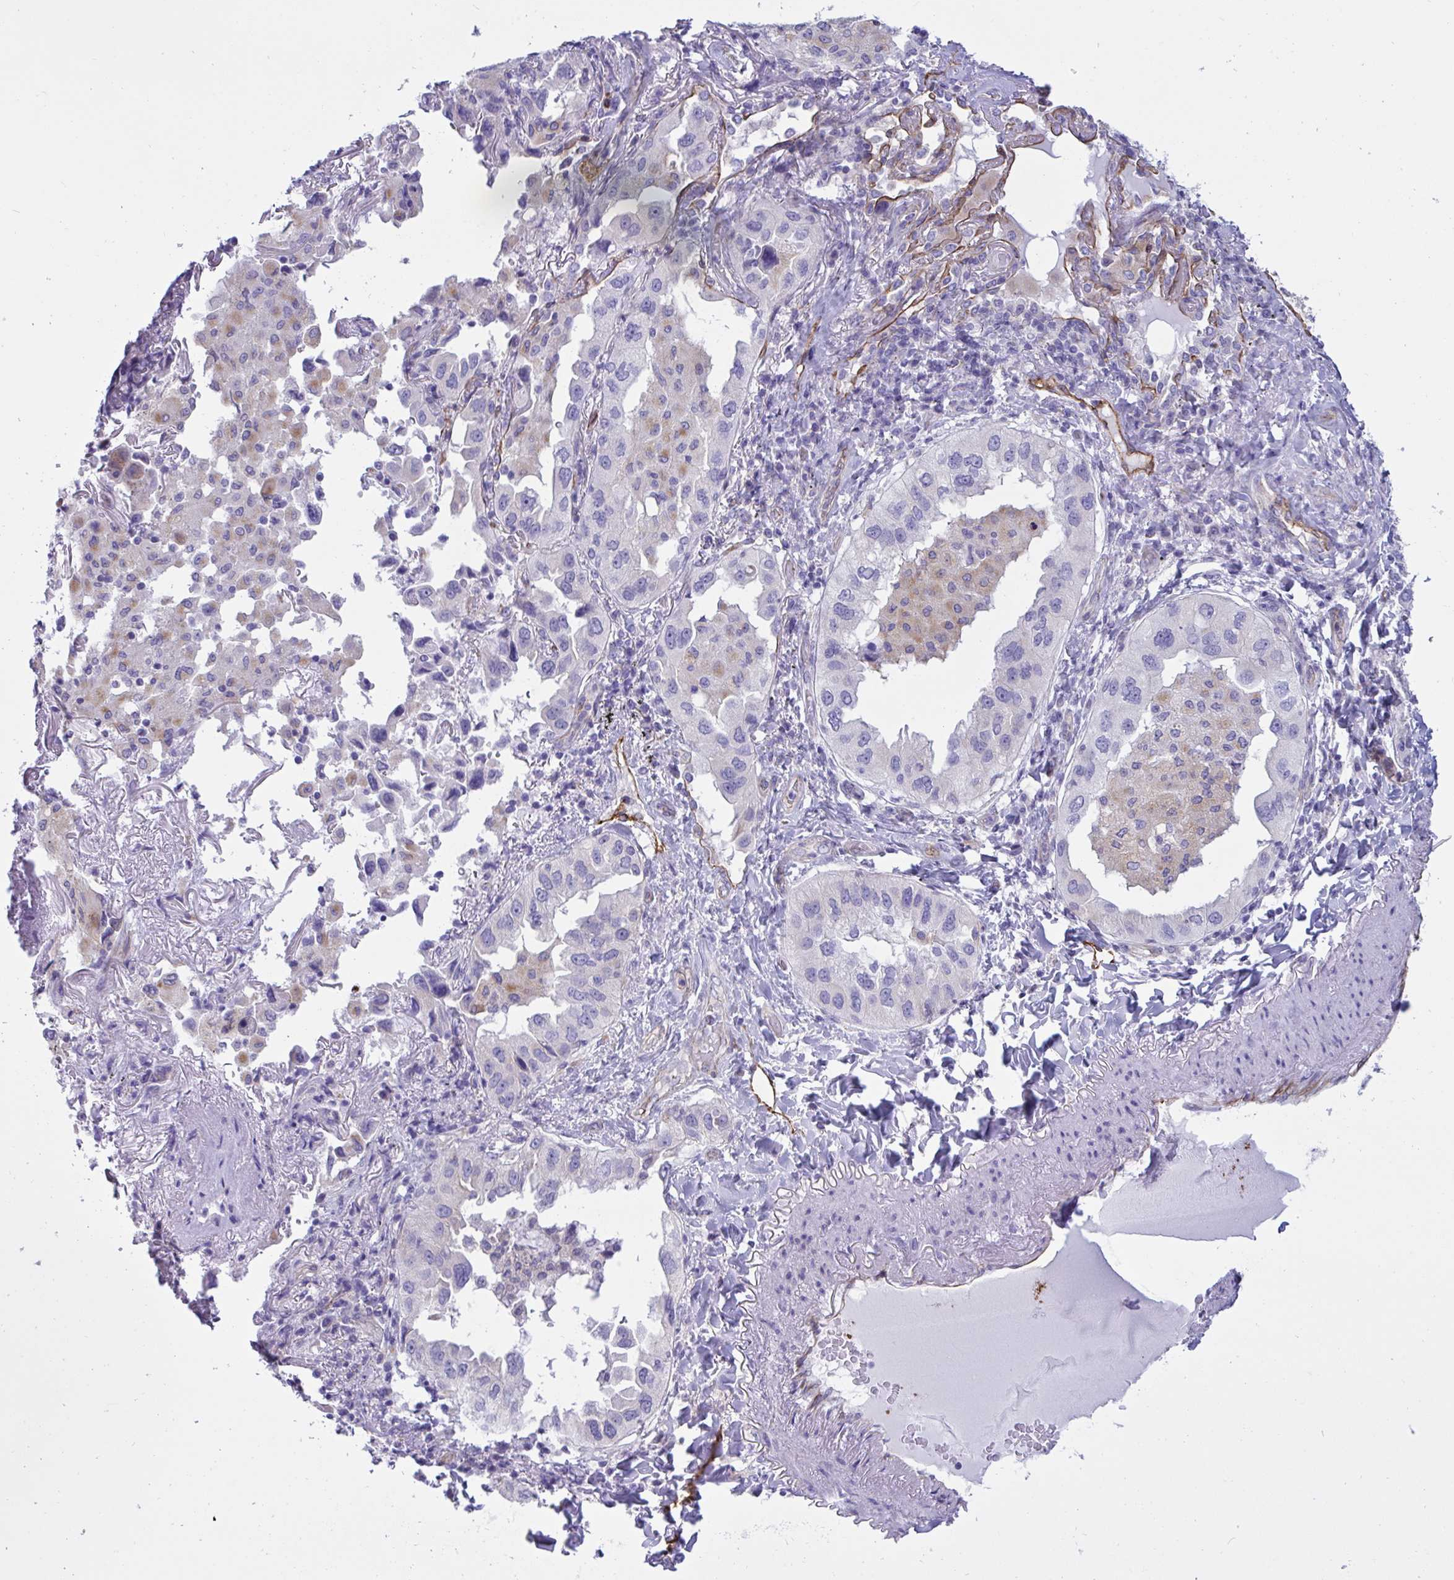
{"staining": {"intensity": "negative", "quantity": "none", "location": "none"}, "tissue": "lung cancer", "cell_type": "Tumor cells", "image_type": "cancer", "snomed": [{"axis": "morphology", "description": "Adenocarcinoma, NOS"}, {"axis": "topography", "description": "Lung"}], "caption": "IHC of human lung cancer (adenocarcinoma) reveals no staining in tumor cells.", "gene": "RPL22L1", "patient": {"sex": "female", "age": 69}}